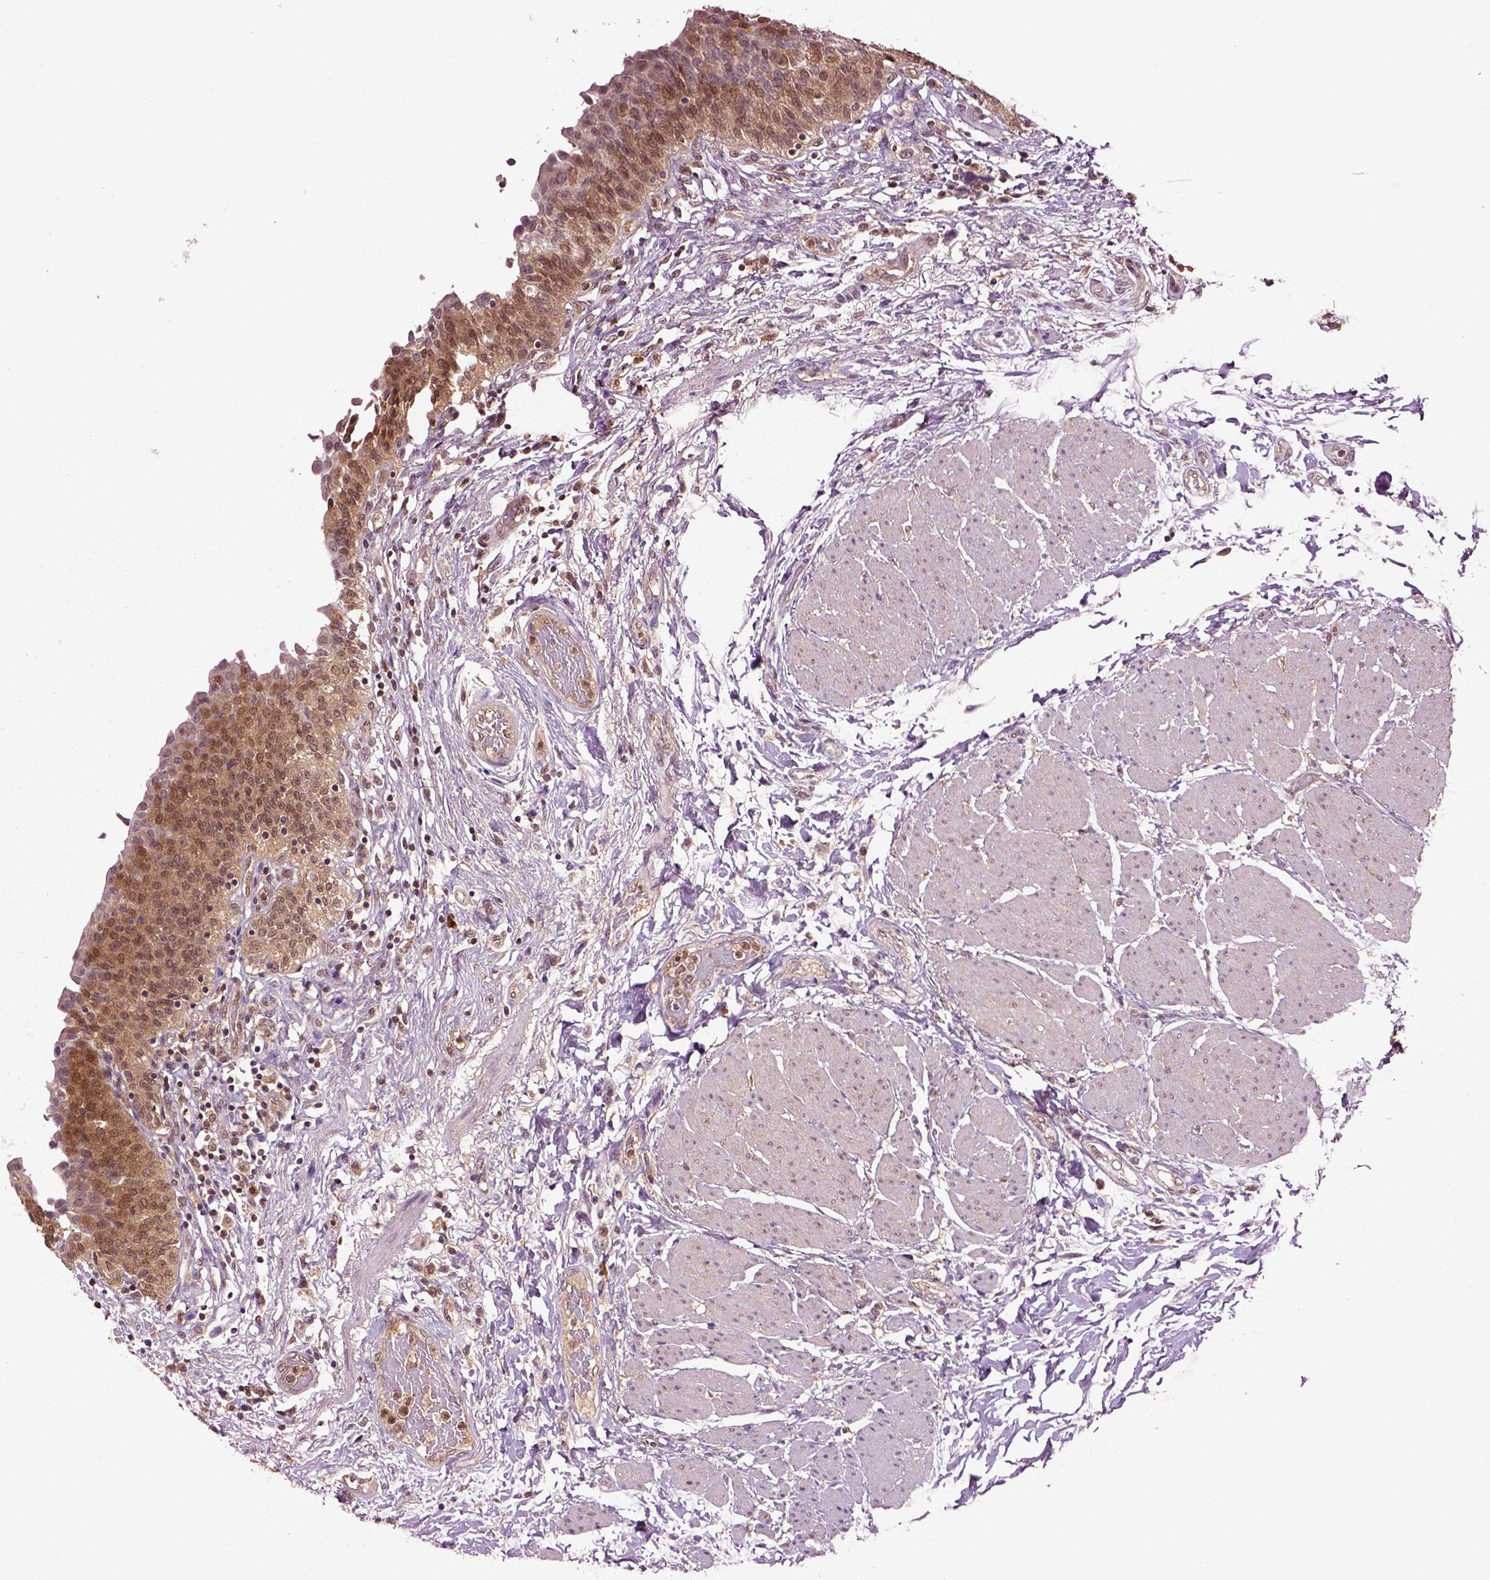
{"staining": {"intensity": "moderate", "quantity": ">75%", "location": "cytoplasmic/membranous,nuclear"}, "tissue": "urinary bladder", "cell_type": "Urothelial cells", "image_type": "normal", "snomed": [{"axis": "morphology", "description": "Normal tissue, NOS"}, {"axis": "morphology", "description": "Metaplasia, NOS"}, {"axis": "topography", "description": "Urinary bladder"}], "caption": "Urinary bladder stained with a brown dye shows moderate cytoplasmic/membranous,nuclear positive positivity in about >75% of urothelial cells.", "gene": "MDP1", "patient": {"sex": "male", "age": 68}}